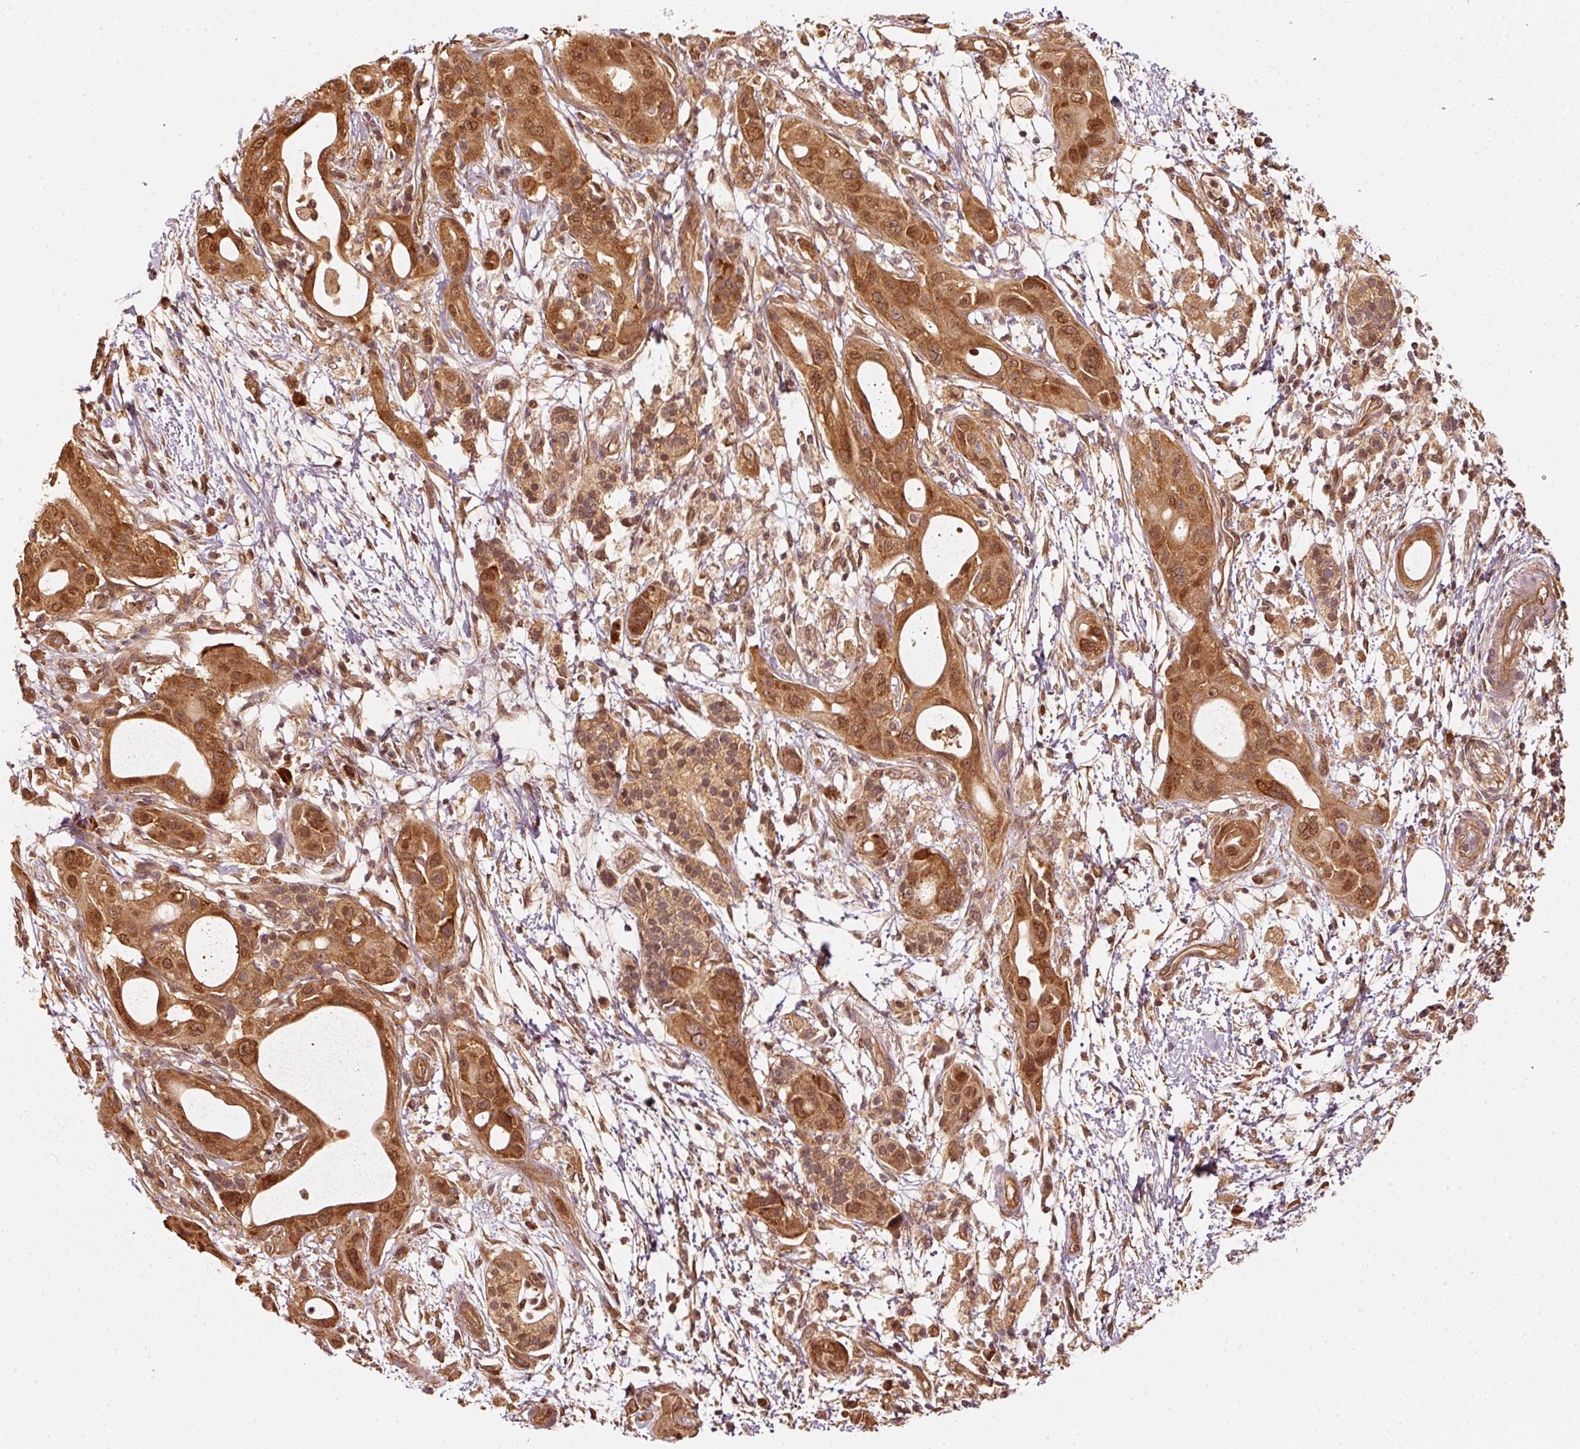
{"staining": {"intensity": "strong", "quantity": ">75%", "location": "cytoplasmic/membranous,nuclear"}, "tissue": "pancreatic cancer", "cell_type": "Tumor cells", "image_type": "cancer", "snomed": [{"axis": "morphology", "description": "Adenocarcinoma, NOS"}, {"axis": "topography", "description": "Pancreas"}], "caption": "About >75% of tumor cells in pancreatic cancer (adenocarcinoma) demonstrate strong cytoplasmic/membranous and nuclear protein expression as visualized by brown immunohistochemical staining.", "gene": "STAU1", "patient": {"sex": "male", "age": 68}}